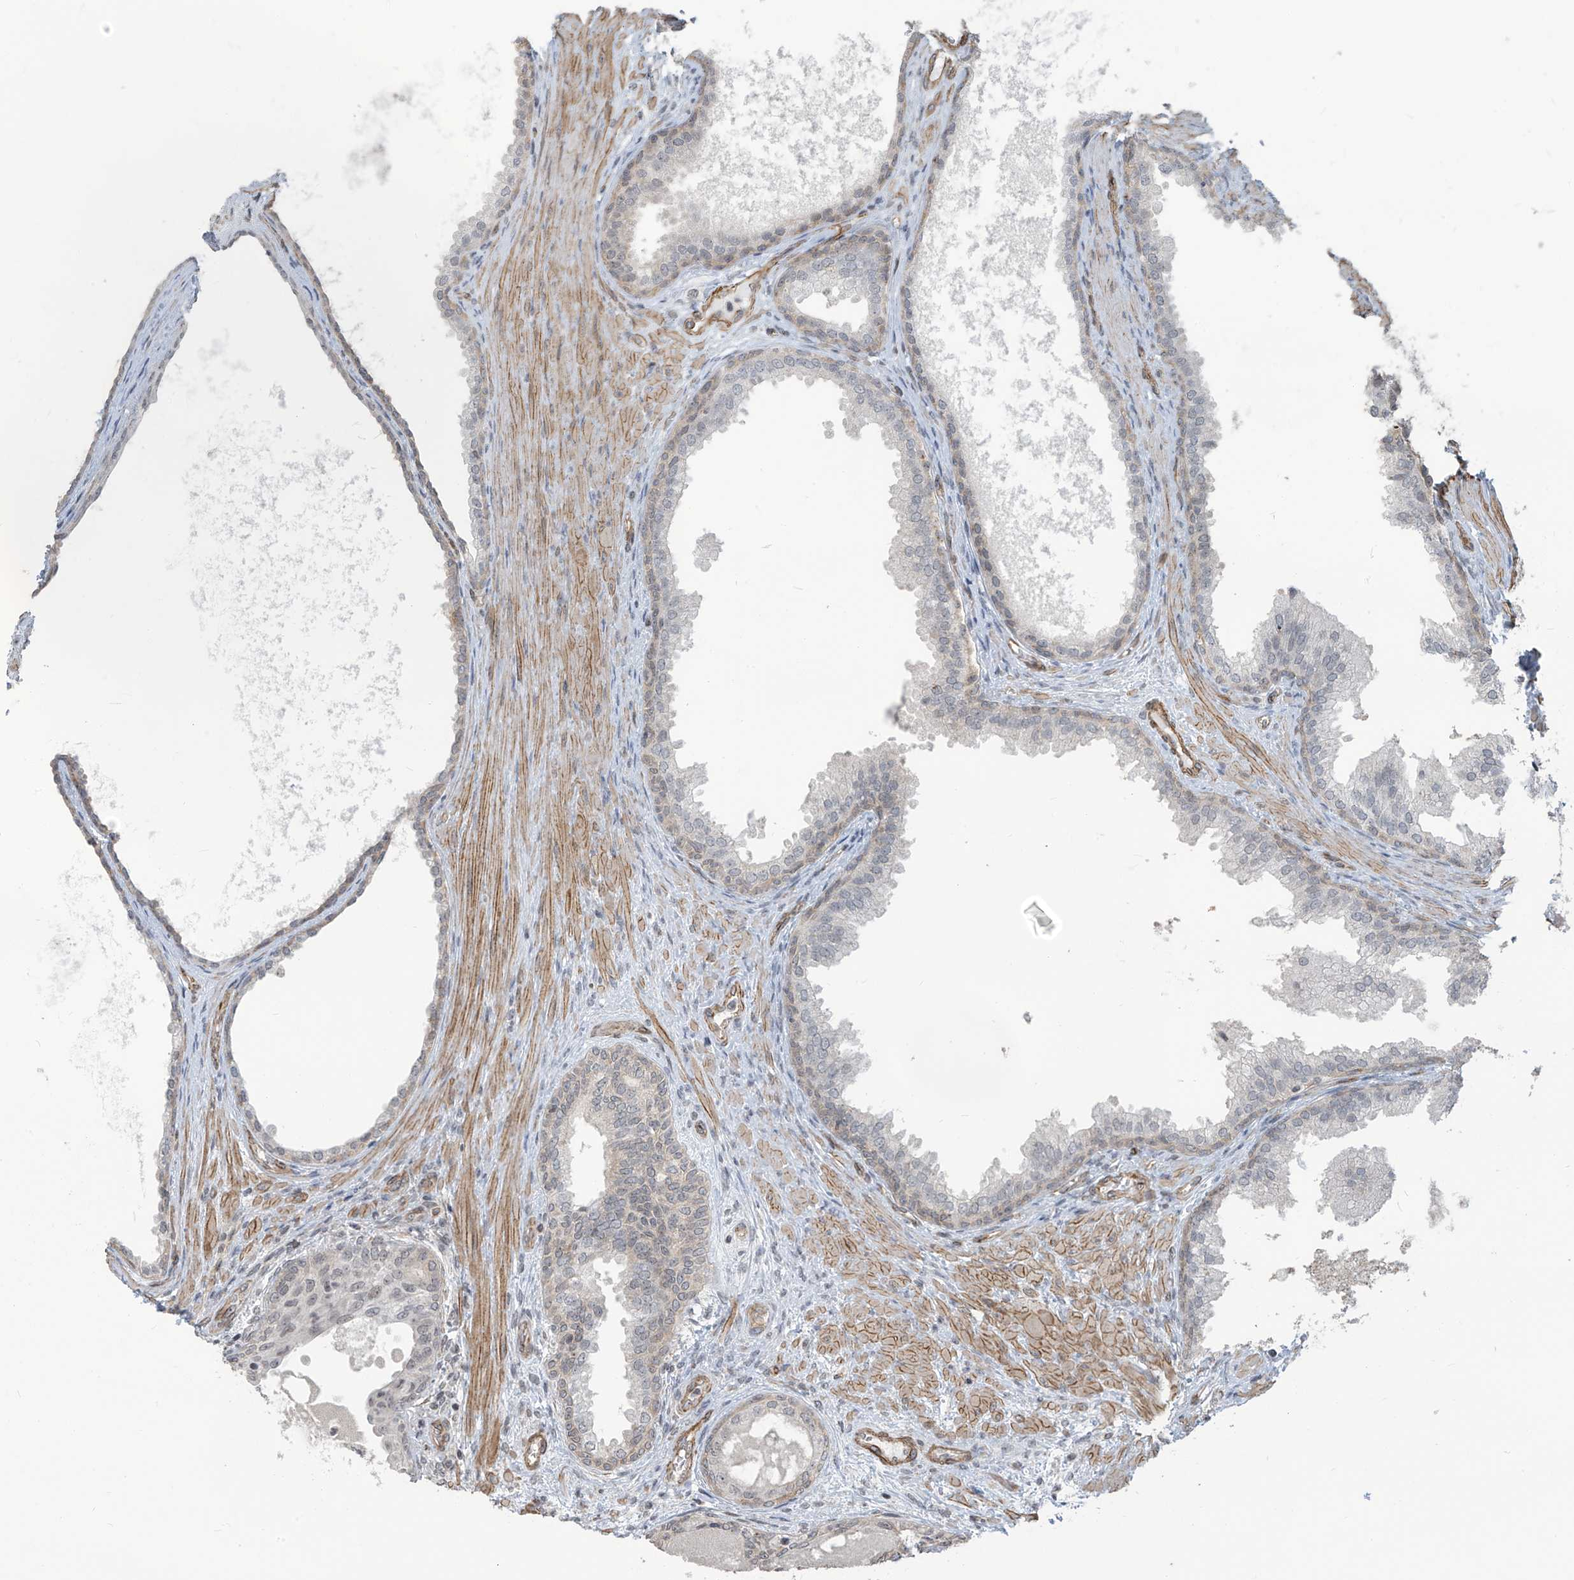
{"staining": {"intensity": "negative", "quantity": "none", "location": "none"}, "tissue": "prostate", "cell_type": "Glandular cells", "image_type": "normal", "snomed": [{"axis": "morphology", "description": "Normal tissue, NOS"}, {"axis": "topography", "description": "Prostate"}], "caption": "A histopathology image of prostate stained for a protein reveals no brown staining in glandular cells. (Stains: DAB (3,3'-diaminobenzidine) immunohistochemistry with hematoxylin counter stain, Microscopy: brightfield microscopy at high magnification).", "gene": "METAP1D", "patient": {"sex": "male", "age": 76}}